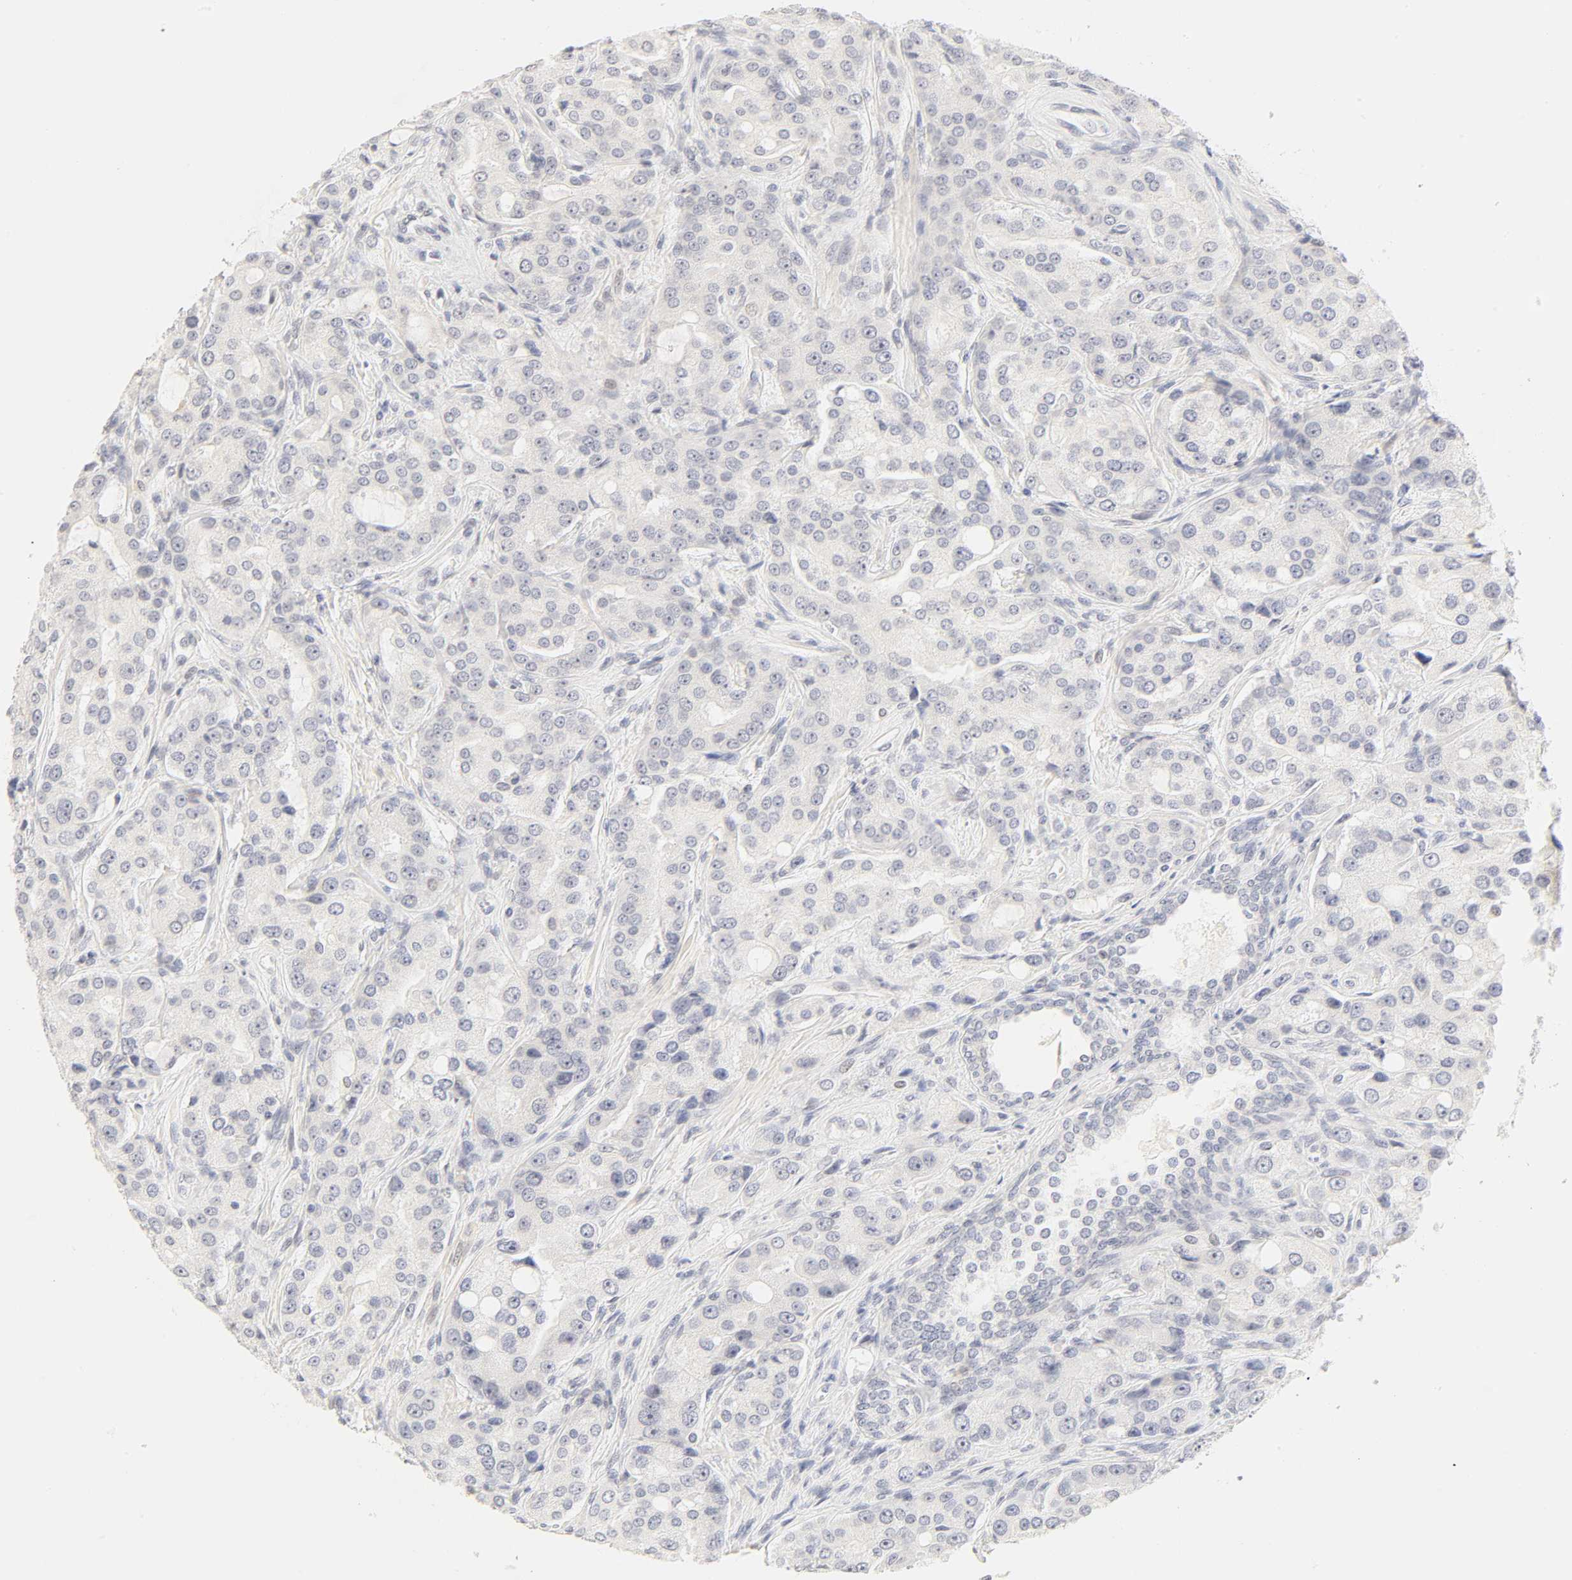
{"staining": {"intensity": "negative", "quantity": "none", "location": "none"}, "tissue": "prostate cancer", "cell_type": "Tumor cells", "image_type": "cancer", "snomed": [{"axis": "morphology", "description": "Adenocarcinoma, High grade"}, {"axis": "topography", "description": "Prostate"}], "caption": "Immunohistochemistry micrograph of human high-grade adenocarcinoma (prostate) stained for a protein (brown), which reveals no staining in tumor cells.", "gene": "MNAT1", "patient": {"sex": "male", "age": 72}}